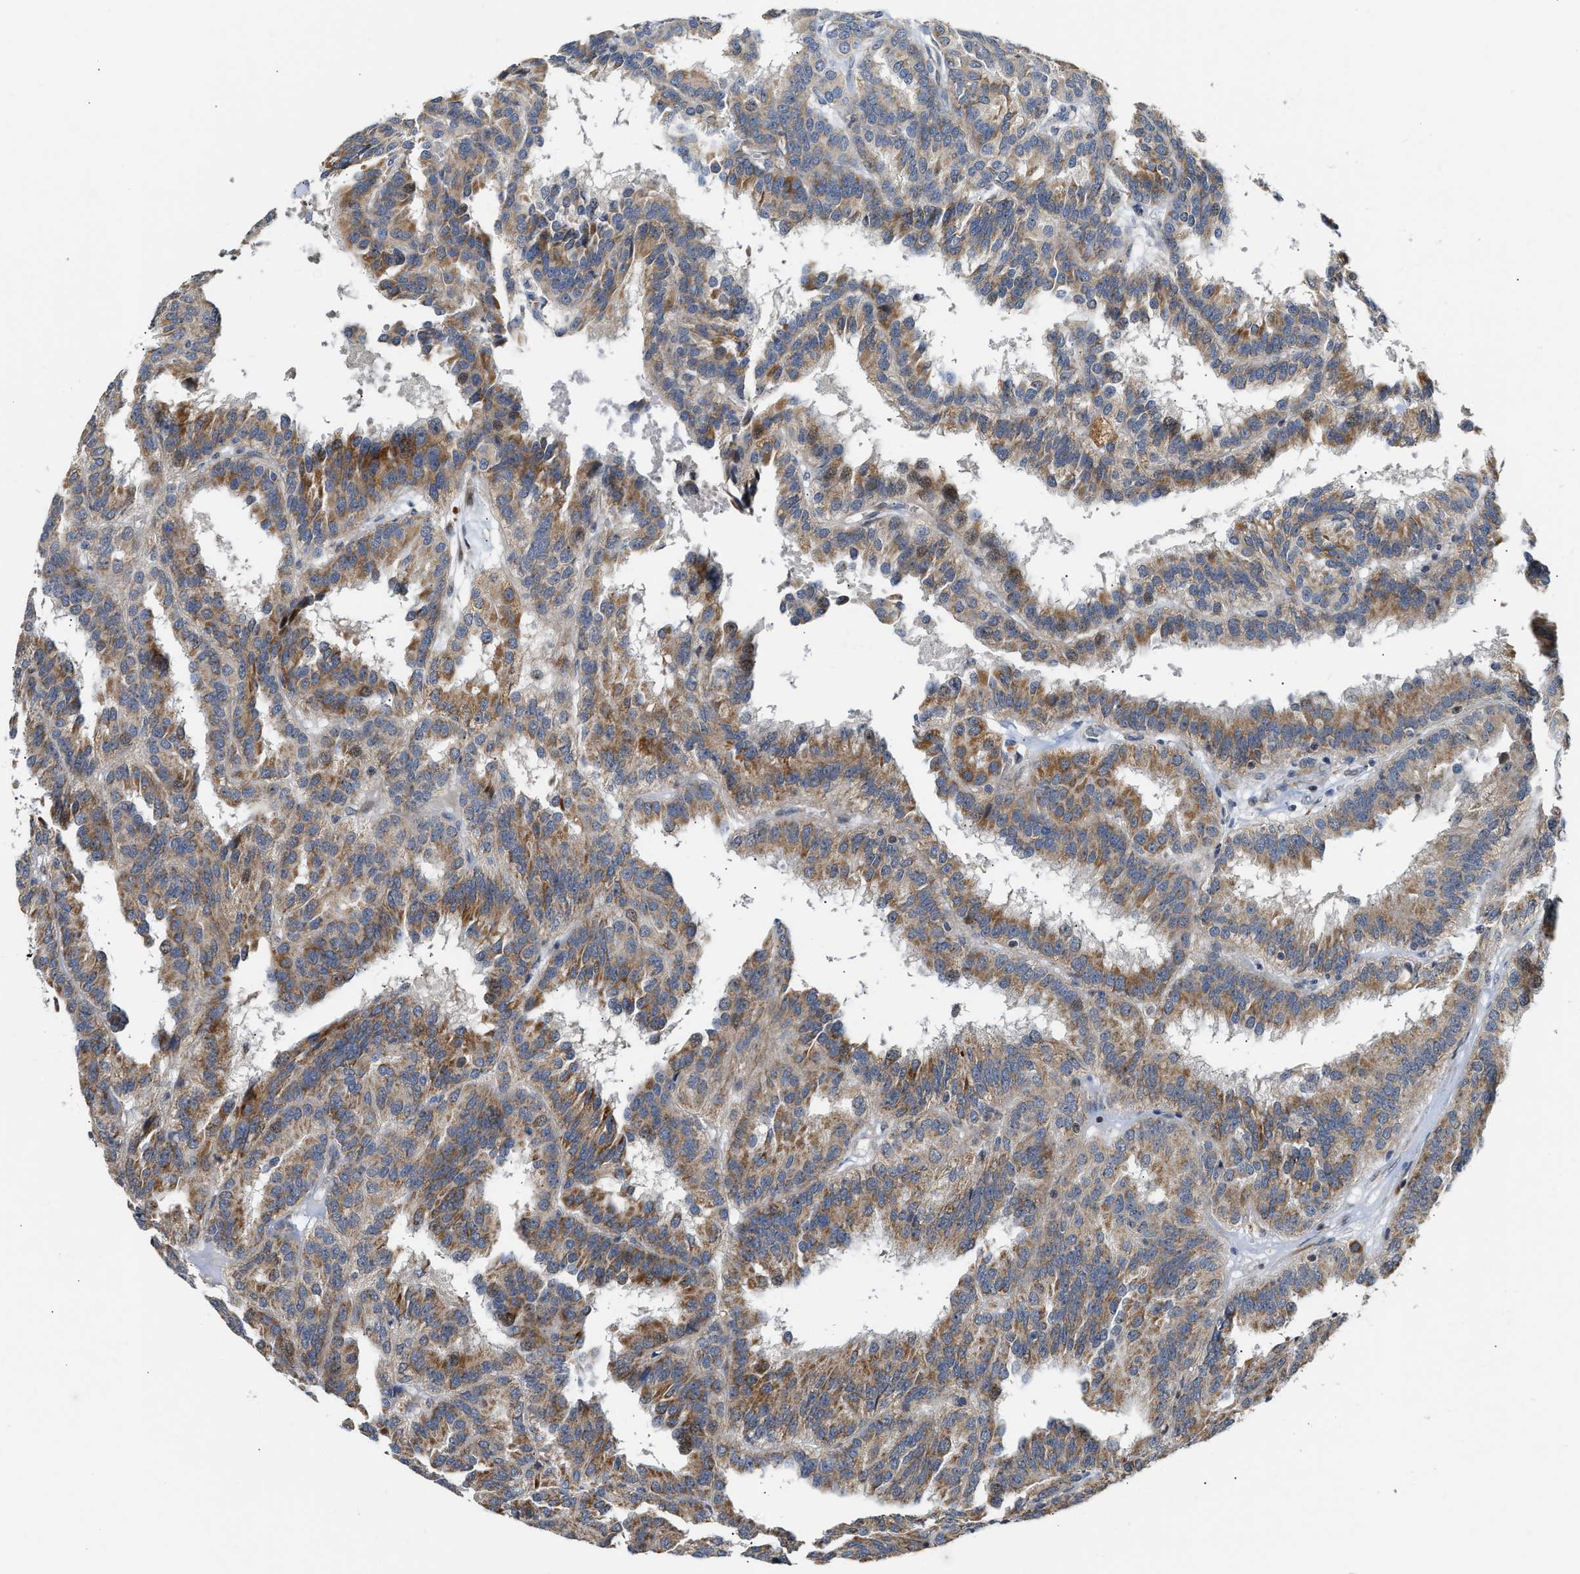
{"staining": {"intensity": "moderate", "quantity": ">75%", "location": "cytoplasmic/membranous"}, "tissue": "renal cancer", "cell_type": "Tumor cells", "image_type": "cancer", "snomed": [{"axis": "morphology", "description": "Adenocarcinoma, NOS"}, {"axis": "topography", "description": "Kidney"}], "caption": "Protein expression analysis of human adenocarcinoma (renal) reveals moderate cytoplasmic/membranous expression in about >75% of tumor cells.", "gene": "DEPTOR", "patient": {"sex": "male", "age": 46}}